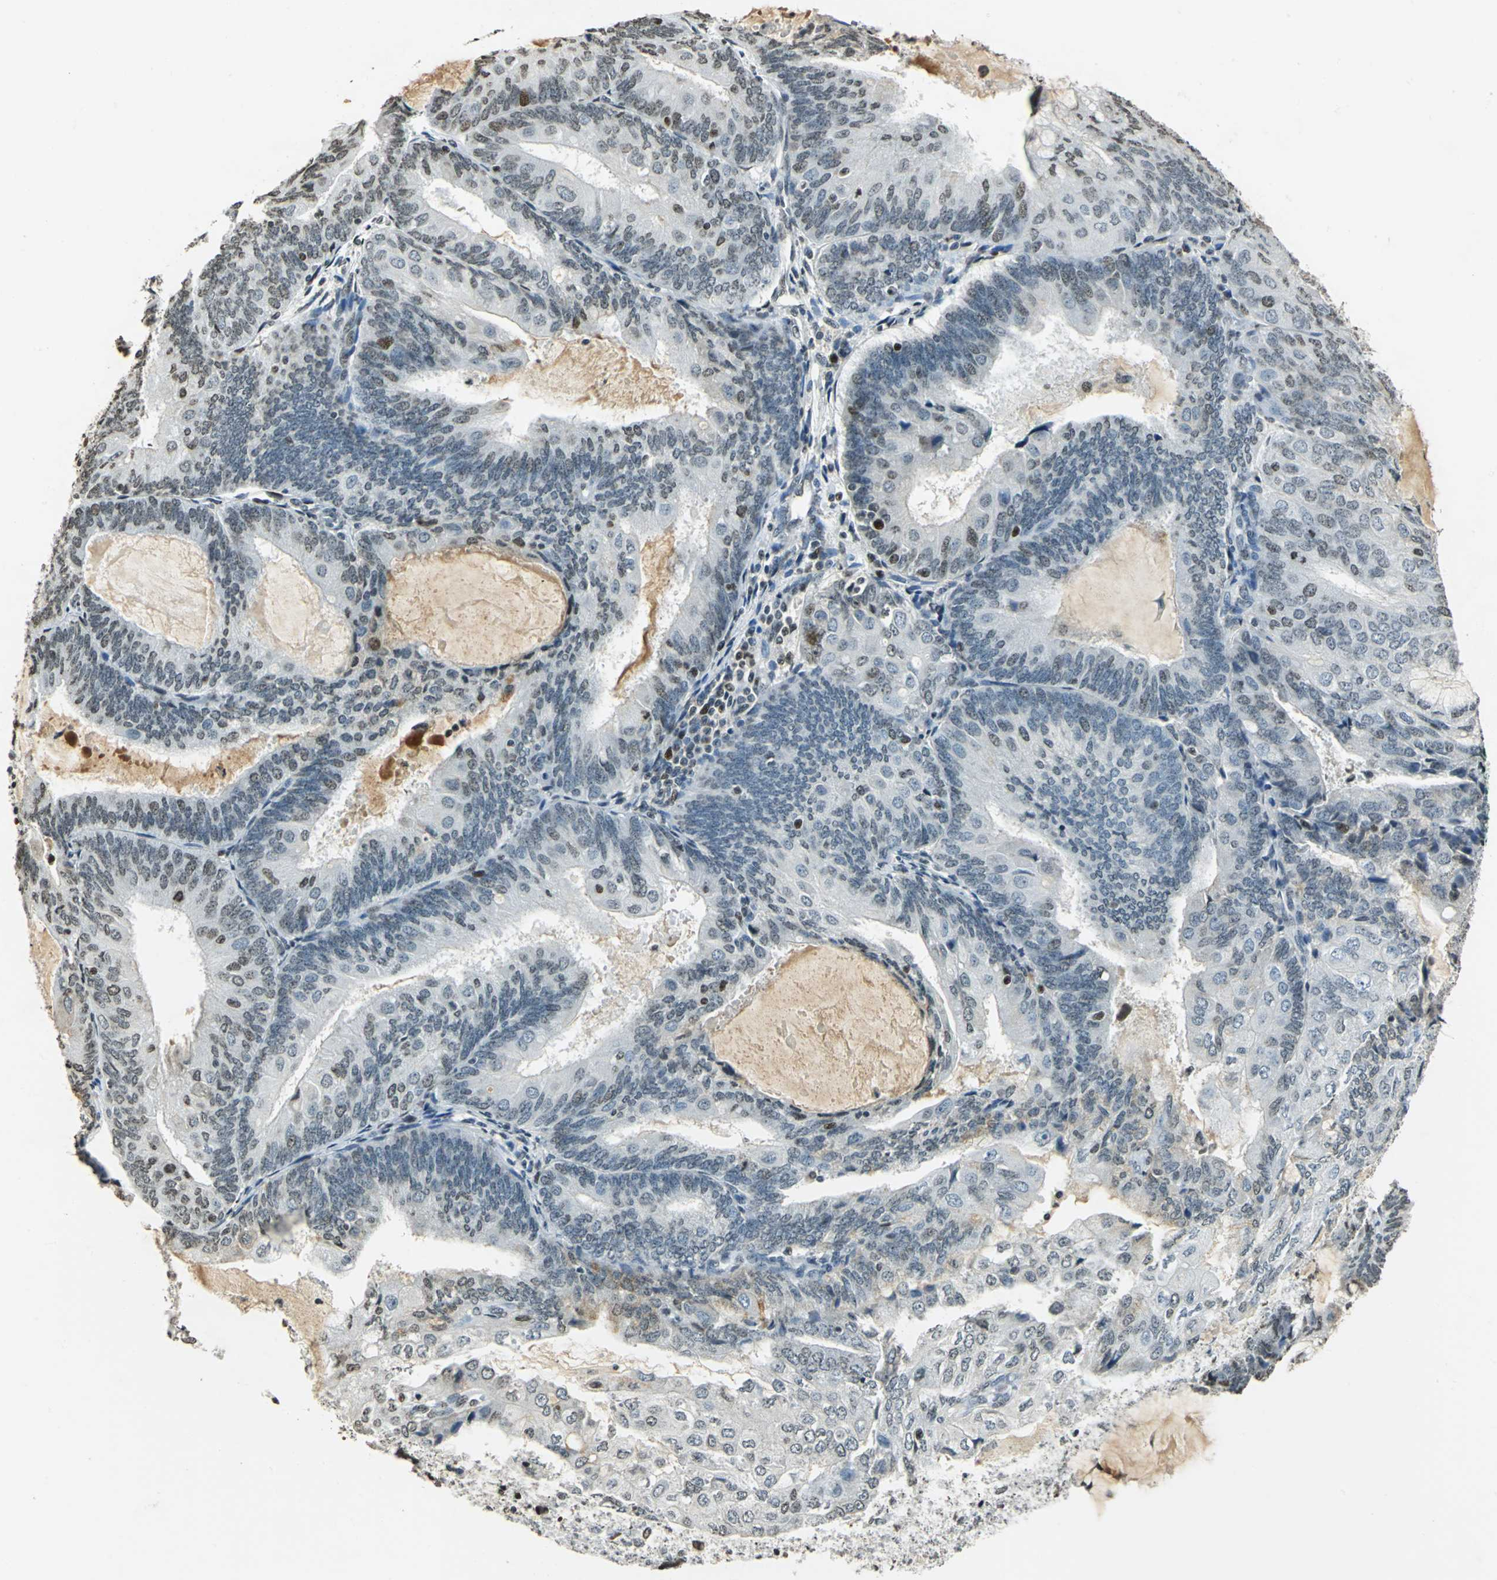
{"staining": {"intensity": "weak", "quantity": "<25%", "location": "nuclear"}, "tissue": "endometrial cancer", "cell_type": "Tumor cells", "image_type": "cancer", "snomed": [{"axis": "morphology", "description": "Adenocarcinoma, NOS"}, {"axis": "topography", "description": "Endometrium"}], "caption": "This photomicrograph is of endometrial cancer (adenocarcinoma) stained with immunohistochemistry (IHC) to label a protein in brown with the nuclei are counter-stained blue. There is no expression in tumor cells.", "gene": "MCM4", "patient": {"sex": "female", "age": 81}}